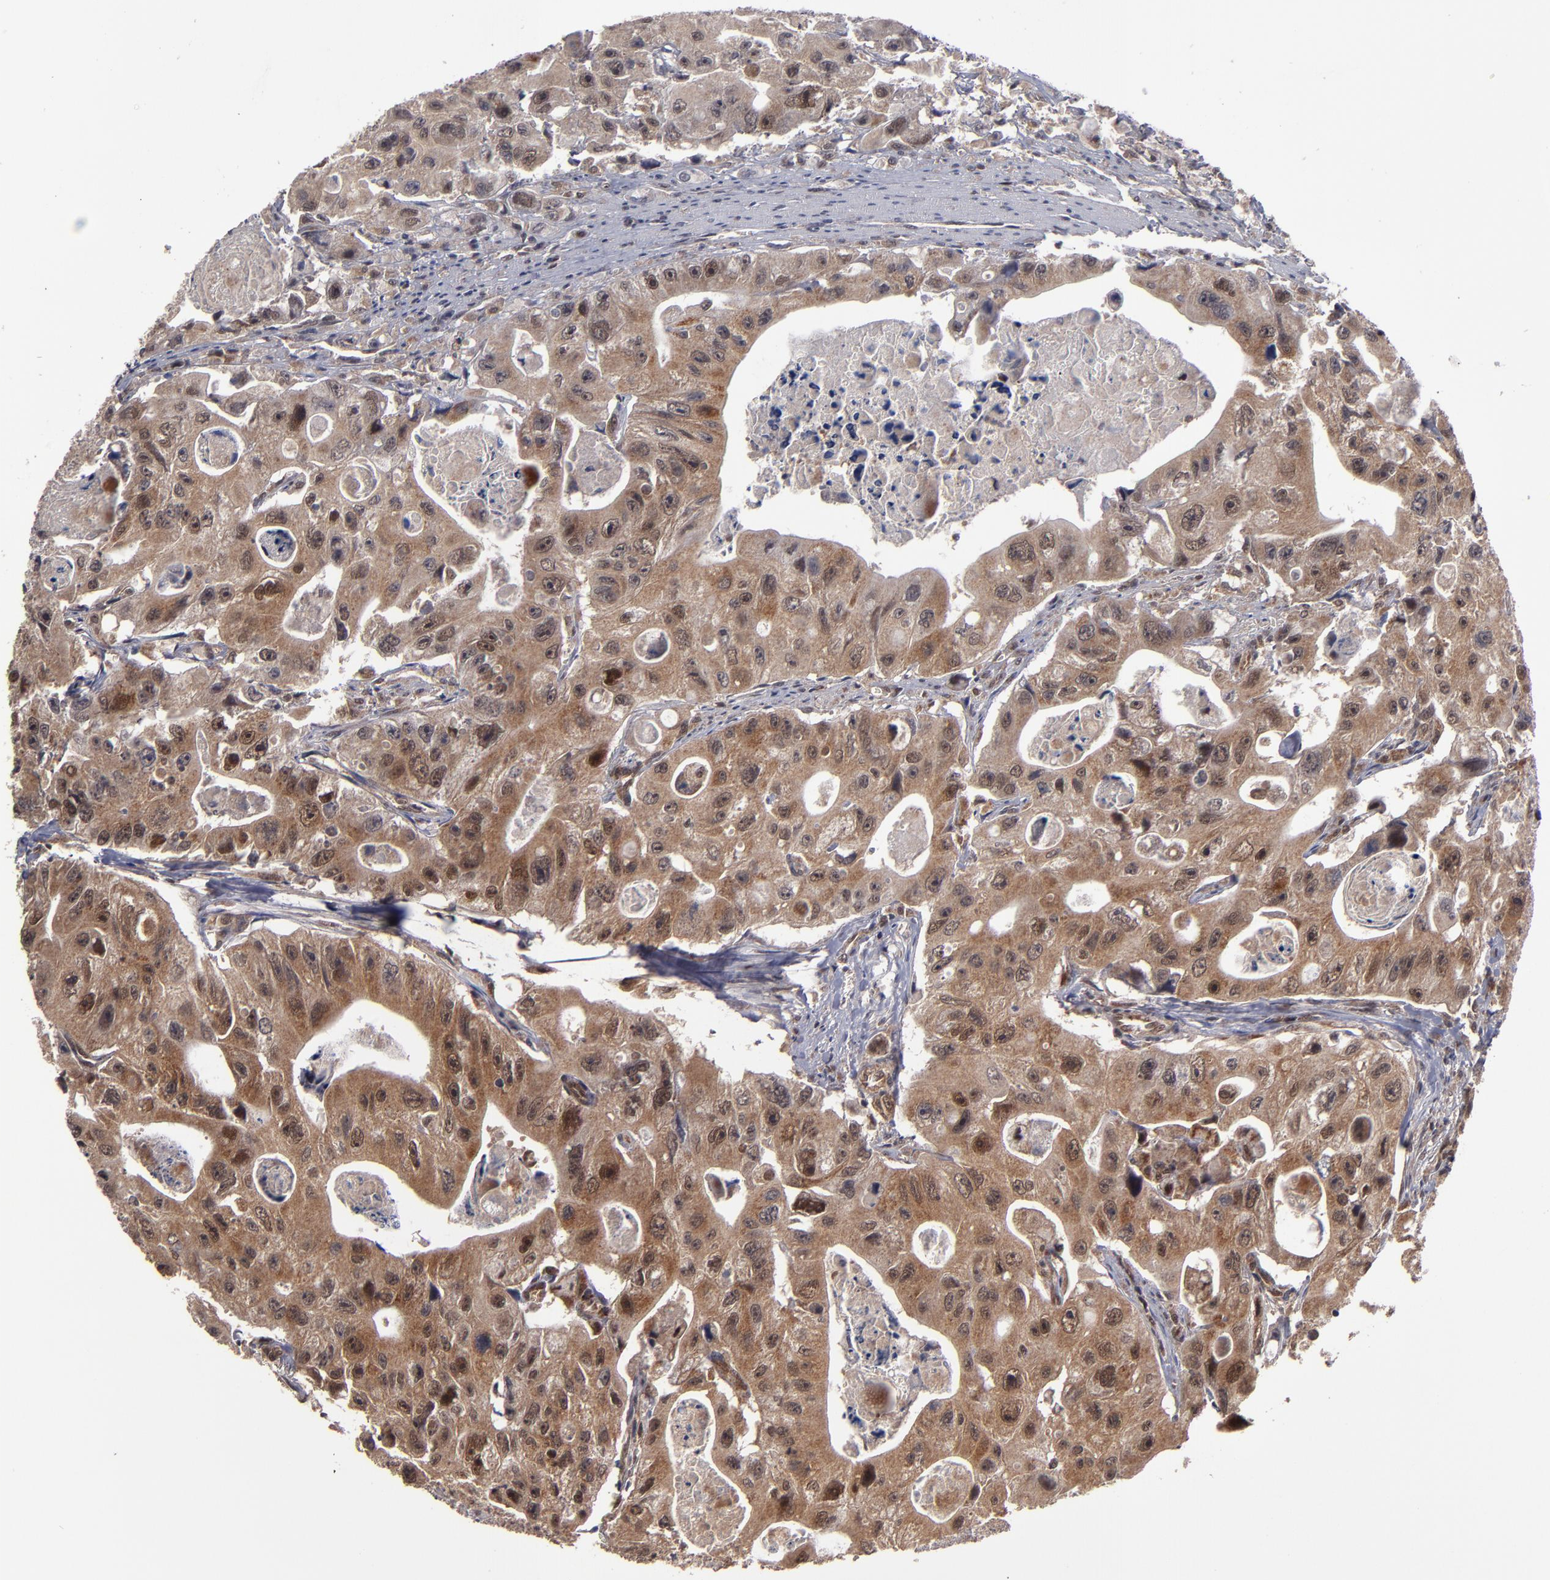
{"staining": {"intensity": "moderate", "quantity": ">75%", "location": "cytoplasmic/membranous"}, "tissue": "colorectal cancer", "cell_type": "Tumor cells", "image_type": "cancer", "snomed": [{"axis": "morphology", "description": "Adenocarcinoma, NOS"}, {"axis": "topography", "description": "Colon"}], "caption": "High-power microscopy captured an immunohistochemistry histopathology image of colorectal cancer, revealing moderate cytoplasmic/membranous expression in about >75% of tumor cells.", "gene": "CUL5", "patient": {"sex": "female", "age": 46}}